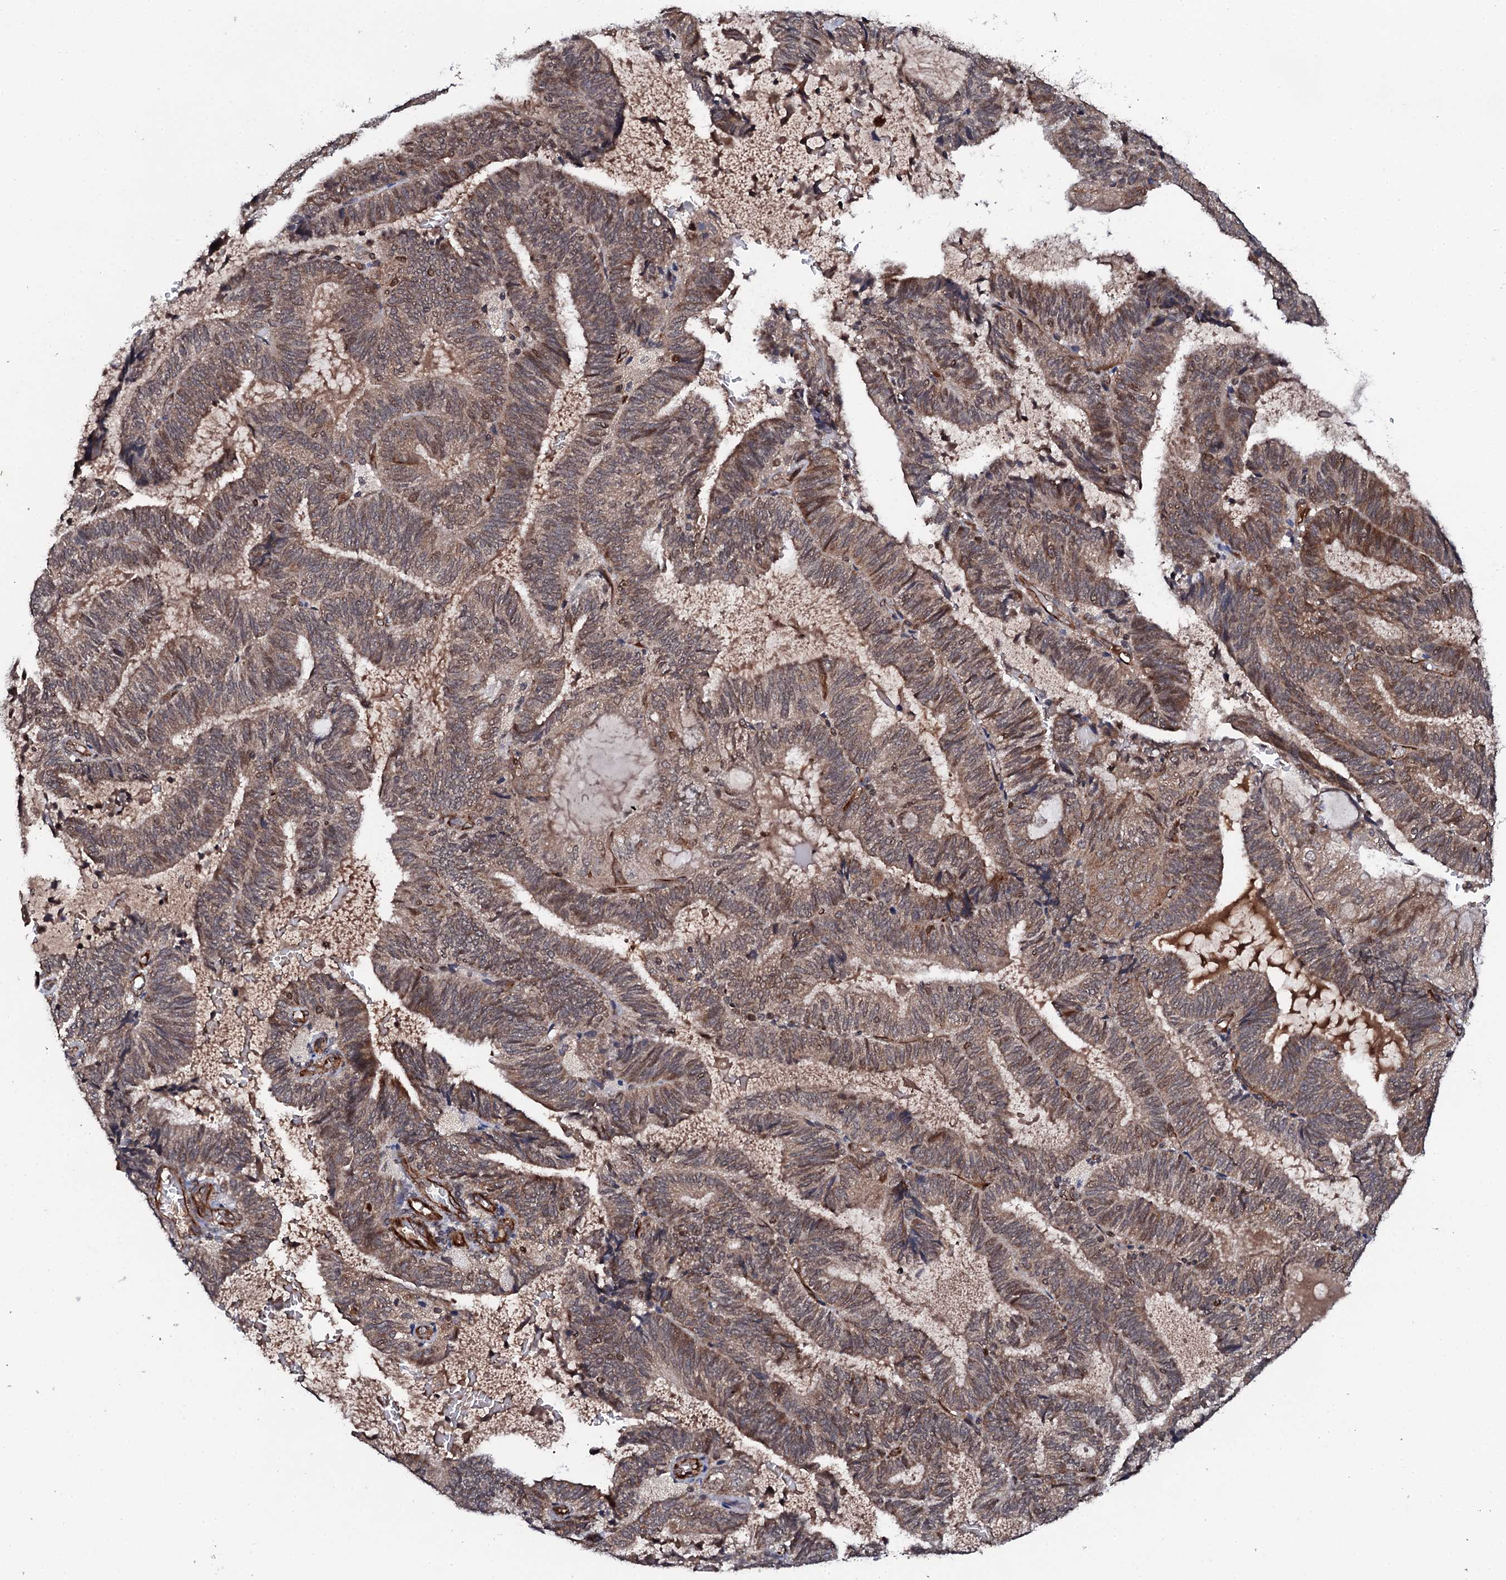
{"staining": {"intensity": "moderate", "quantity": ">75%", "location": "cytoplasmic/membranous,nuclear"}, "tissue": "endometrial cancer", "cell_type": "Tumor cells", "image_type": "cancer", "snomed": [{"axis": "morphology", "description": "Adenocarcinoma, NOS"}, {"axis": "topography", "description": "Endometrium"}], "caption": "Immunohistochemical staining of endometrial adenocarcinoma demonstrates medium levels of moderate cytoplasmic/membranous and nuclear protein expression in about >75% of tumor cells.", "gene": "FAM111A", "patient": {"sex": "female", "age": 81}}